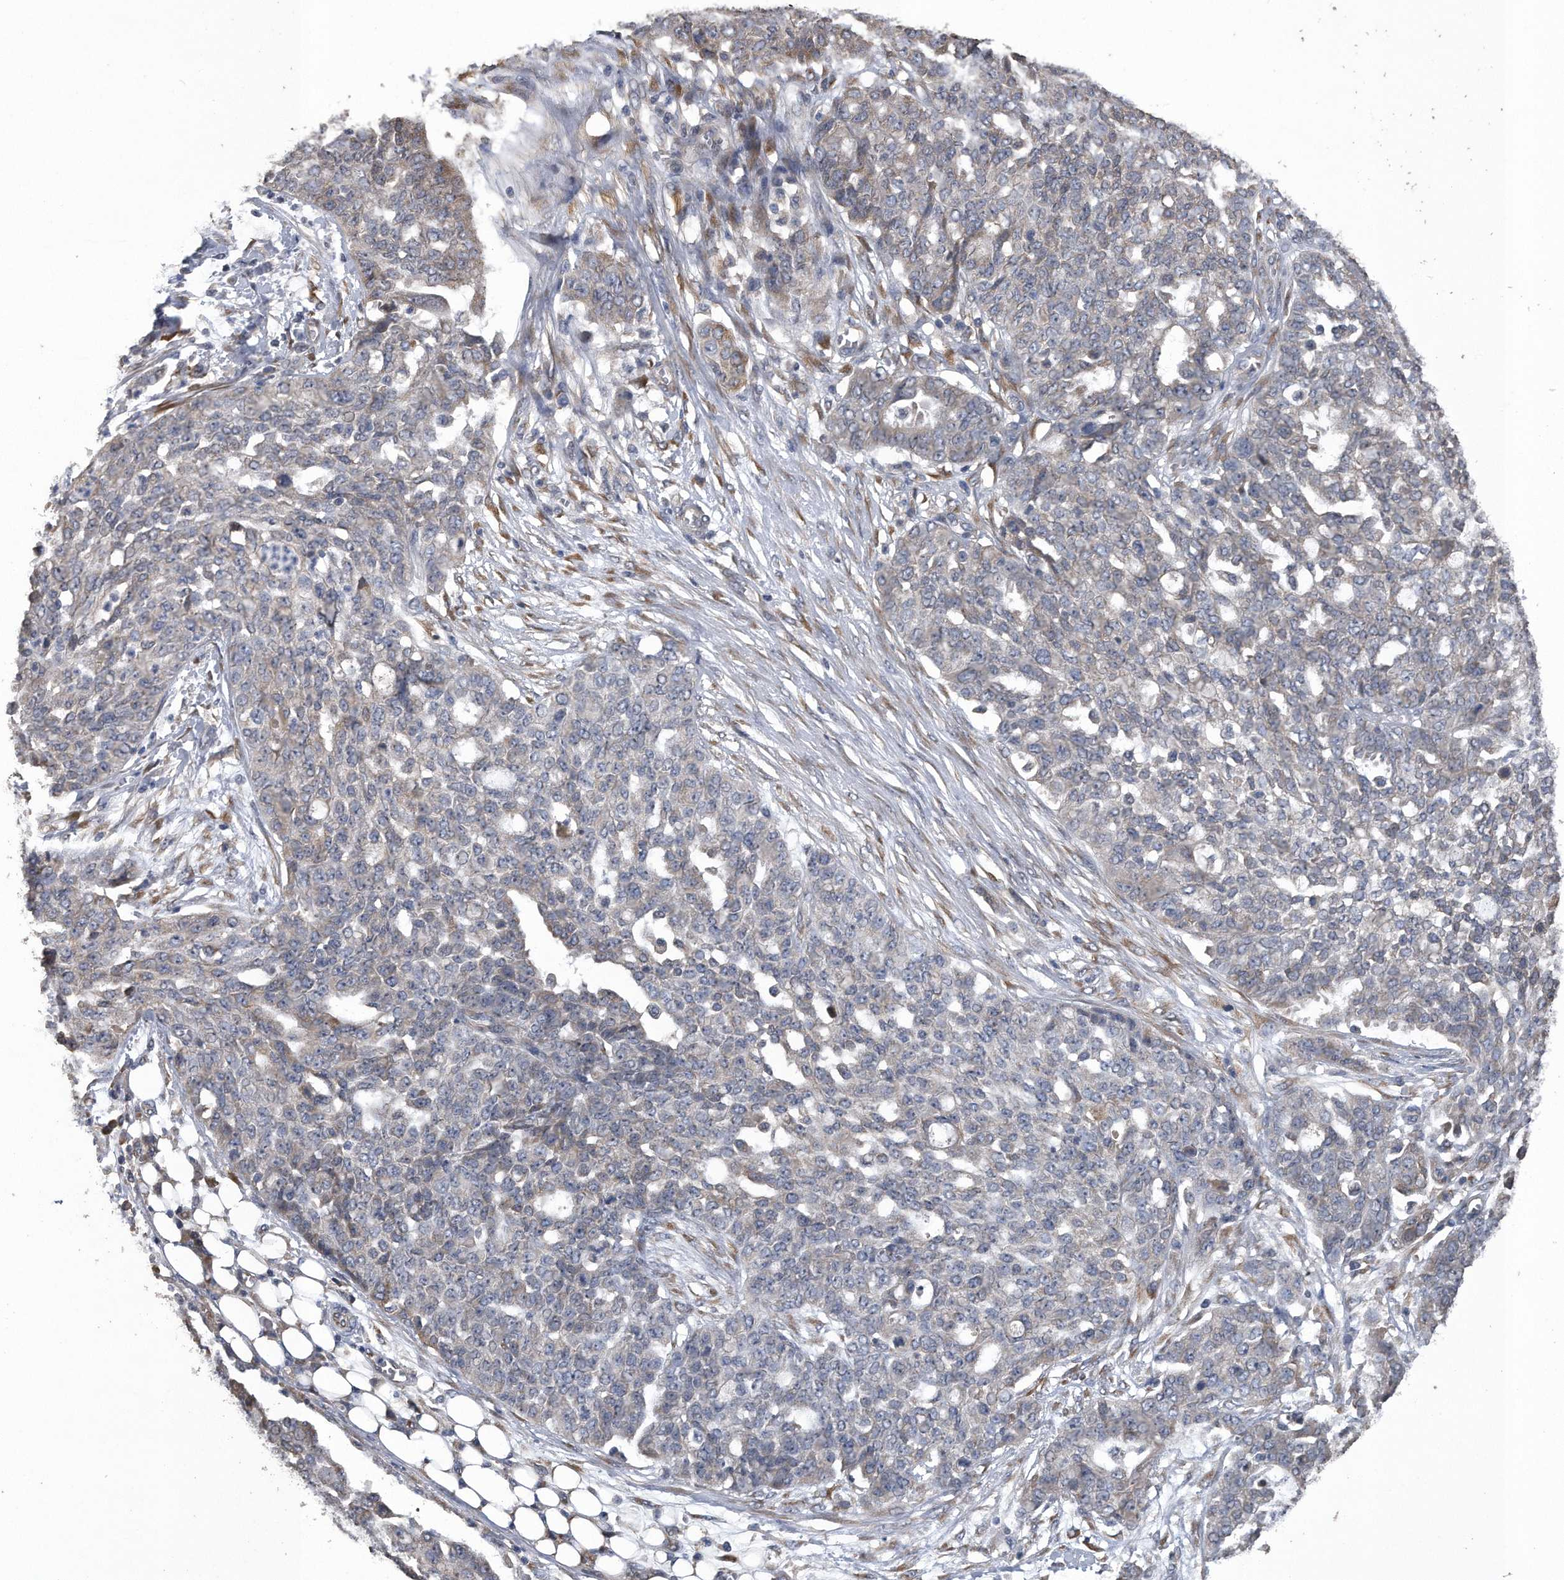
{"staining": {"intensity": "weak", "quantity": "<25%", "location": "cytoplasmic/membranous"}, "tissue": "ovarian cancer", "cell_type": "Tumor cells", "image_type": "cancer", "snomed": [{"axis": "morphology", "description": "Cystadenocarcinoma, serous, NOS"}, {"axis": "topography", "description": "Soft tissue"}, {"axis": "topography", "description": "Ovary"}], "caption": "The IHC photomicrograph has no significant positivity in tumor cells of serous cystadenocarcinoma (ovarian) tissue.", "gene": "PCLO", "patient": {"sex": "female", "age": 57}}